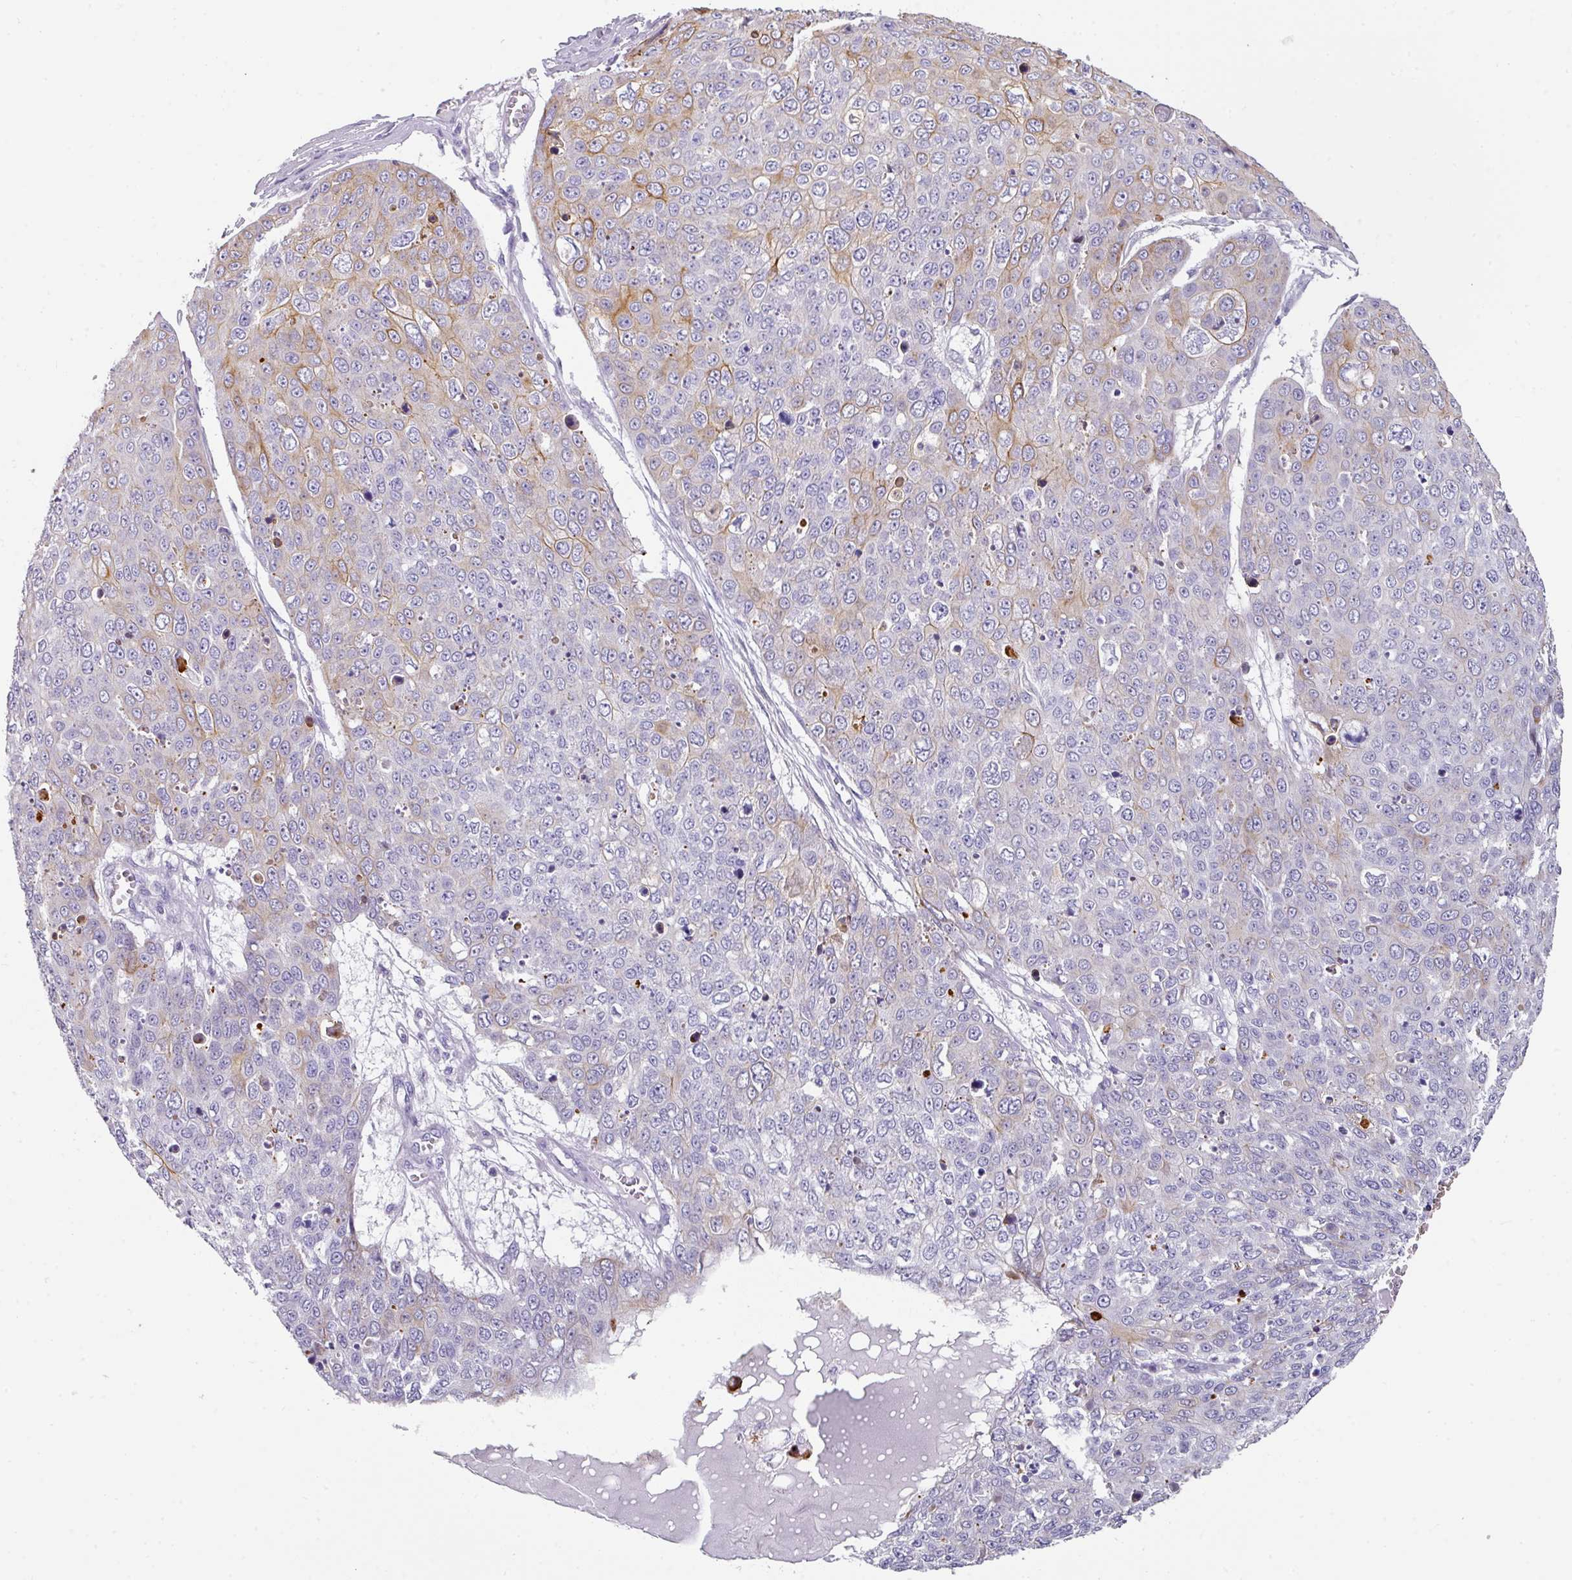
{"staining": {"intensity": "moderate", "quantity": "<25%", "location": "cytoplasmic/membranous"}, "tissue": "skin cancer", "cell_type": "Tumor cells", "image_type": "cancer", "snomed": [{"axis": "morphology", "description": "Squamous cell carcinoma, NOS"}, {"axis": "topography", "description": "Skin"}], "caption": "There is low levels of moderate cytoplasmic/membranous expression in tumor cells of skin cancer (squamous cell carcinoma), as demonstrated by immunohistochemical staining (brown color).", "gene": "ANKRD29", "patient": {"sex": "male", "age": 71}}